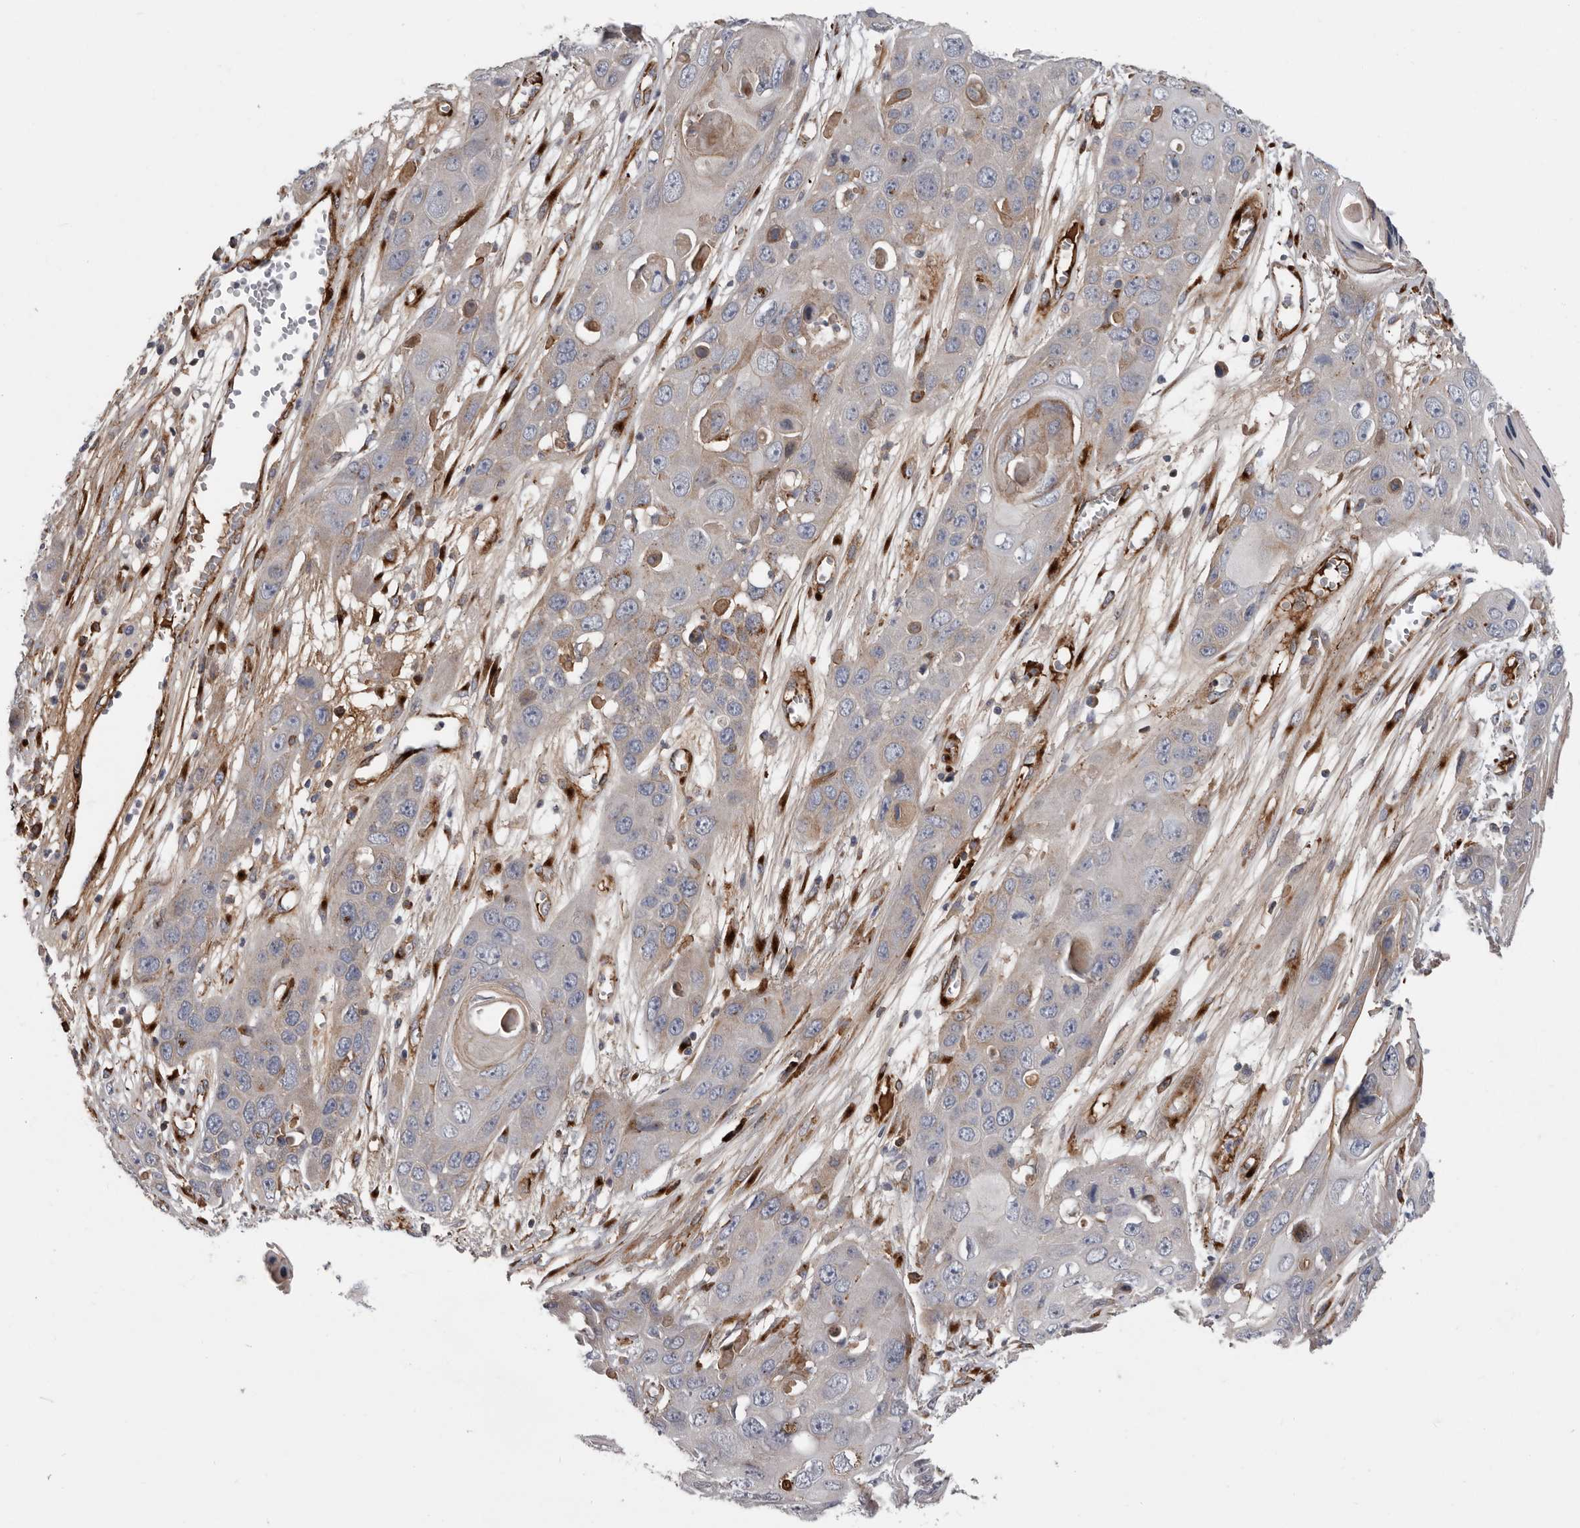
{"staining": {"intensity": "moderate", "quantity": "<25%", "location": "cytoplasmic/membranous"}, "tissue": "skin cancer", "cell_type": "Tumor cells", "image_type": "cancer", "snomed": [{"axis": "morphology", "description": "Squamous cell carcinoma, NOS"}, {"axis": "topography", "description": "Skin"}], "caption": "A histopathology image showing moderate cytoplasmic/membranous staining in approximately <25% of tumor cells in skin cancer, as visualized by brown immunohistochemical staining.", "gene": "ATXN3L", "patient": {"sex": "male", "age": 55}}